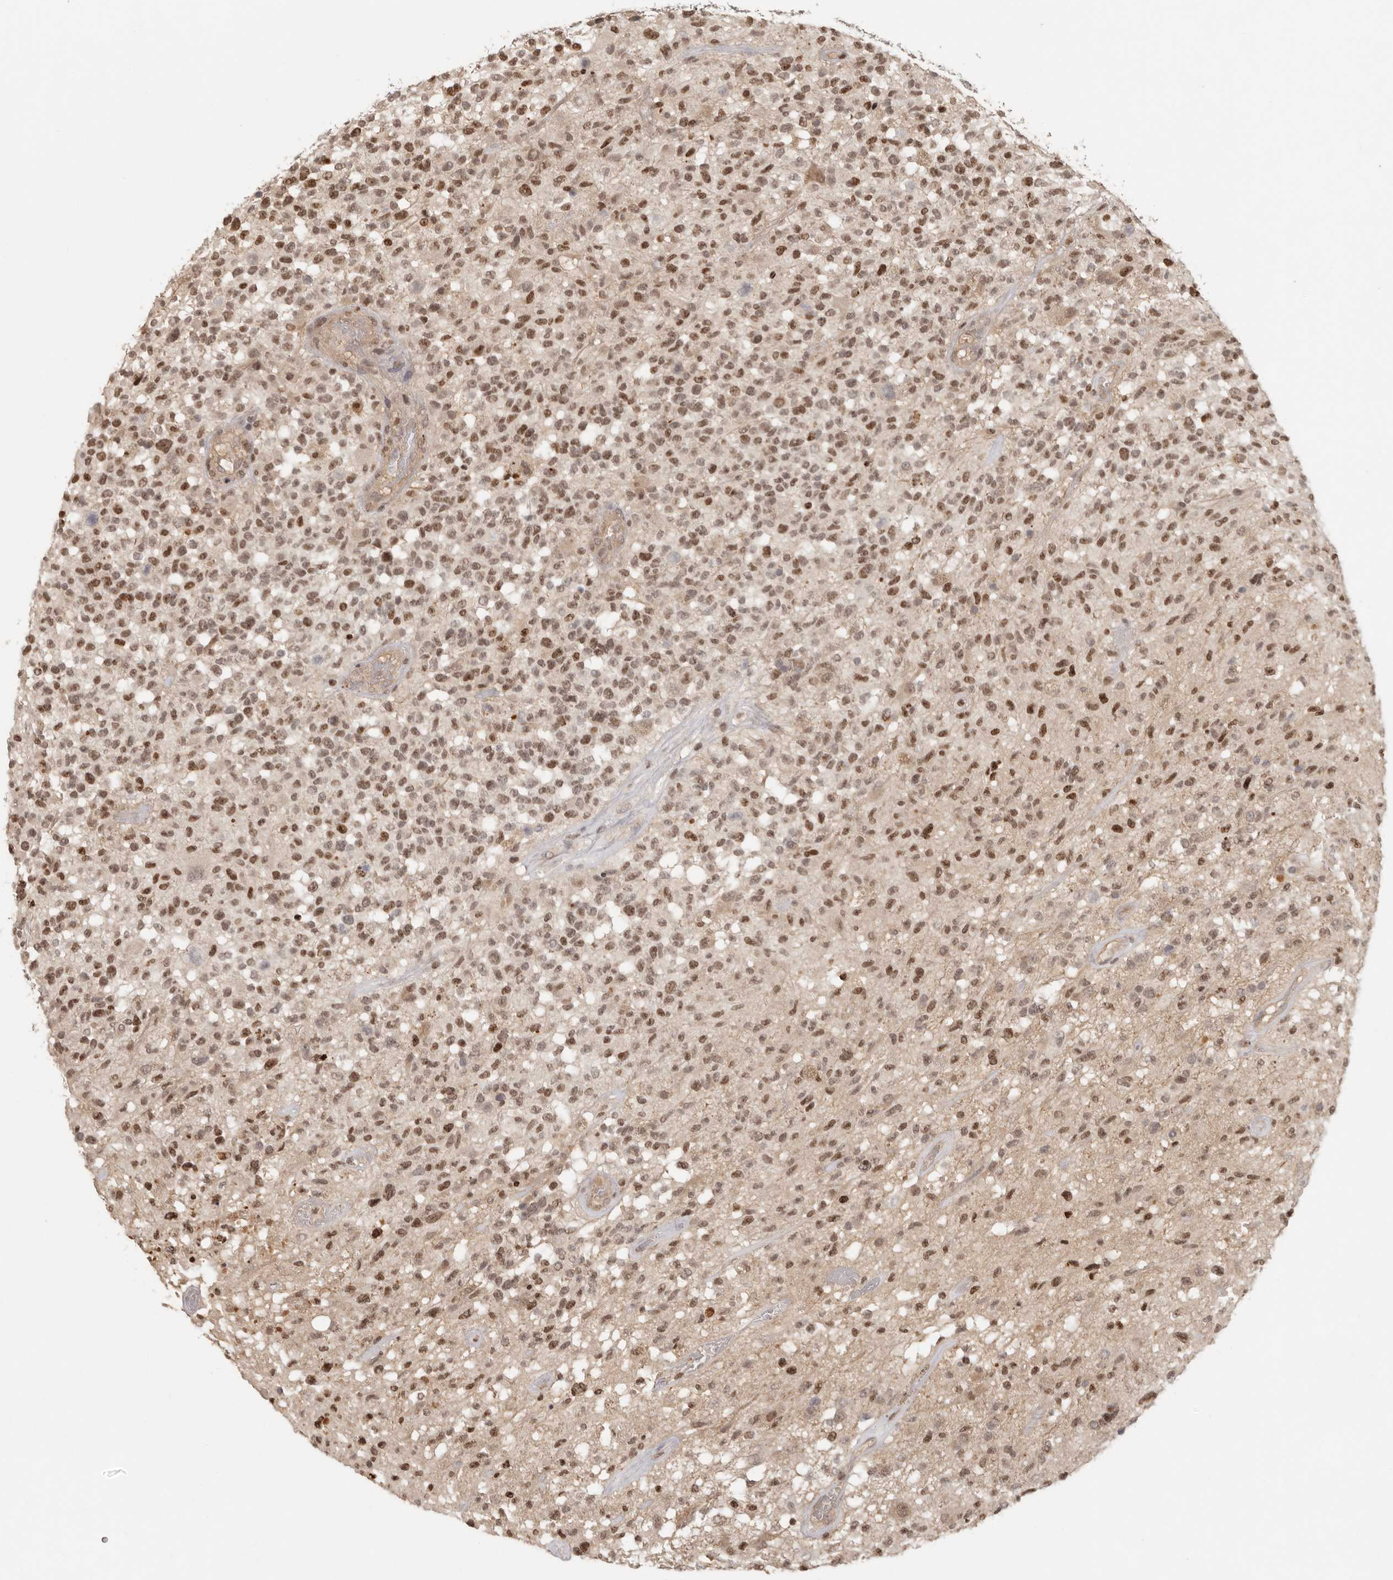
{"staining": {"intensity": "moderate", "quantity": "25%-75%", "location": "nuclear"}, "tissue": "glioma", "cell_type": "Tumor cells", "image_type": "cancer", "snomed": [{"axis": "morphology", "description": "Glioma, malignant, High grade"}, {"axis": "morphology", "description": "Glioblastoma, NOS"}, {"axis": "topography", "description": "Brain"}], "caption": "Tumor cells display medium levels of moderate nuclear expression in about 25%-75% of cells in glioblastoma.", "gene": "PSMA5", "patient": {"sex": "male", "age": 60}}